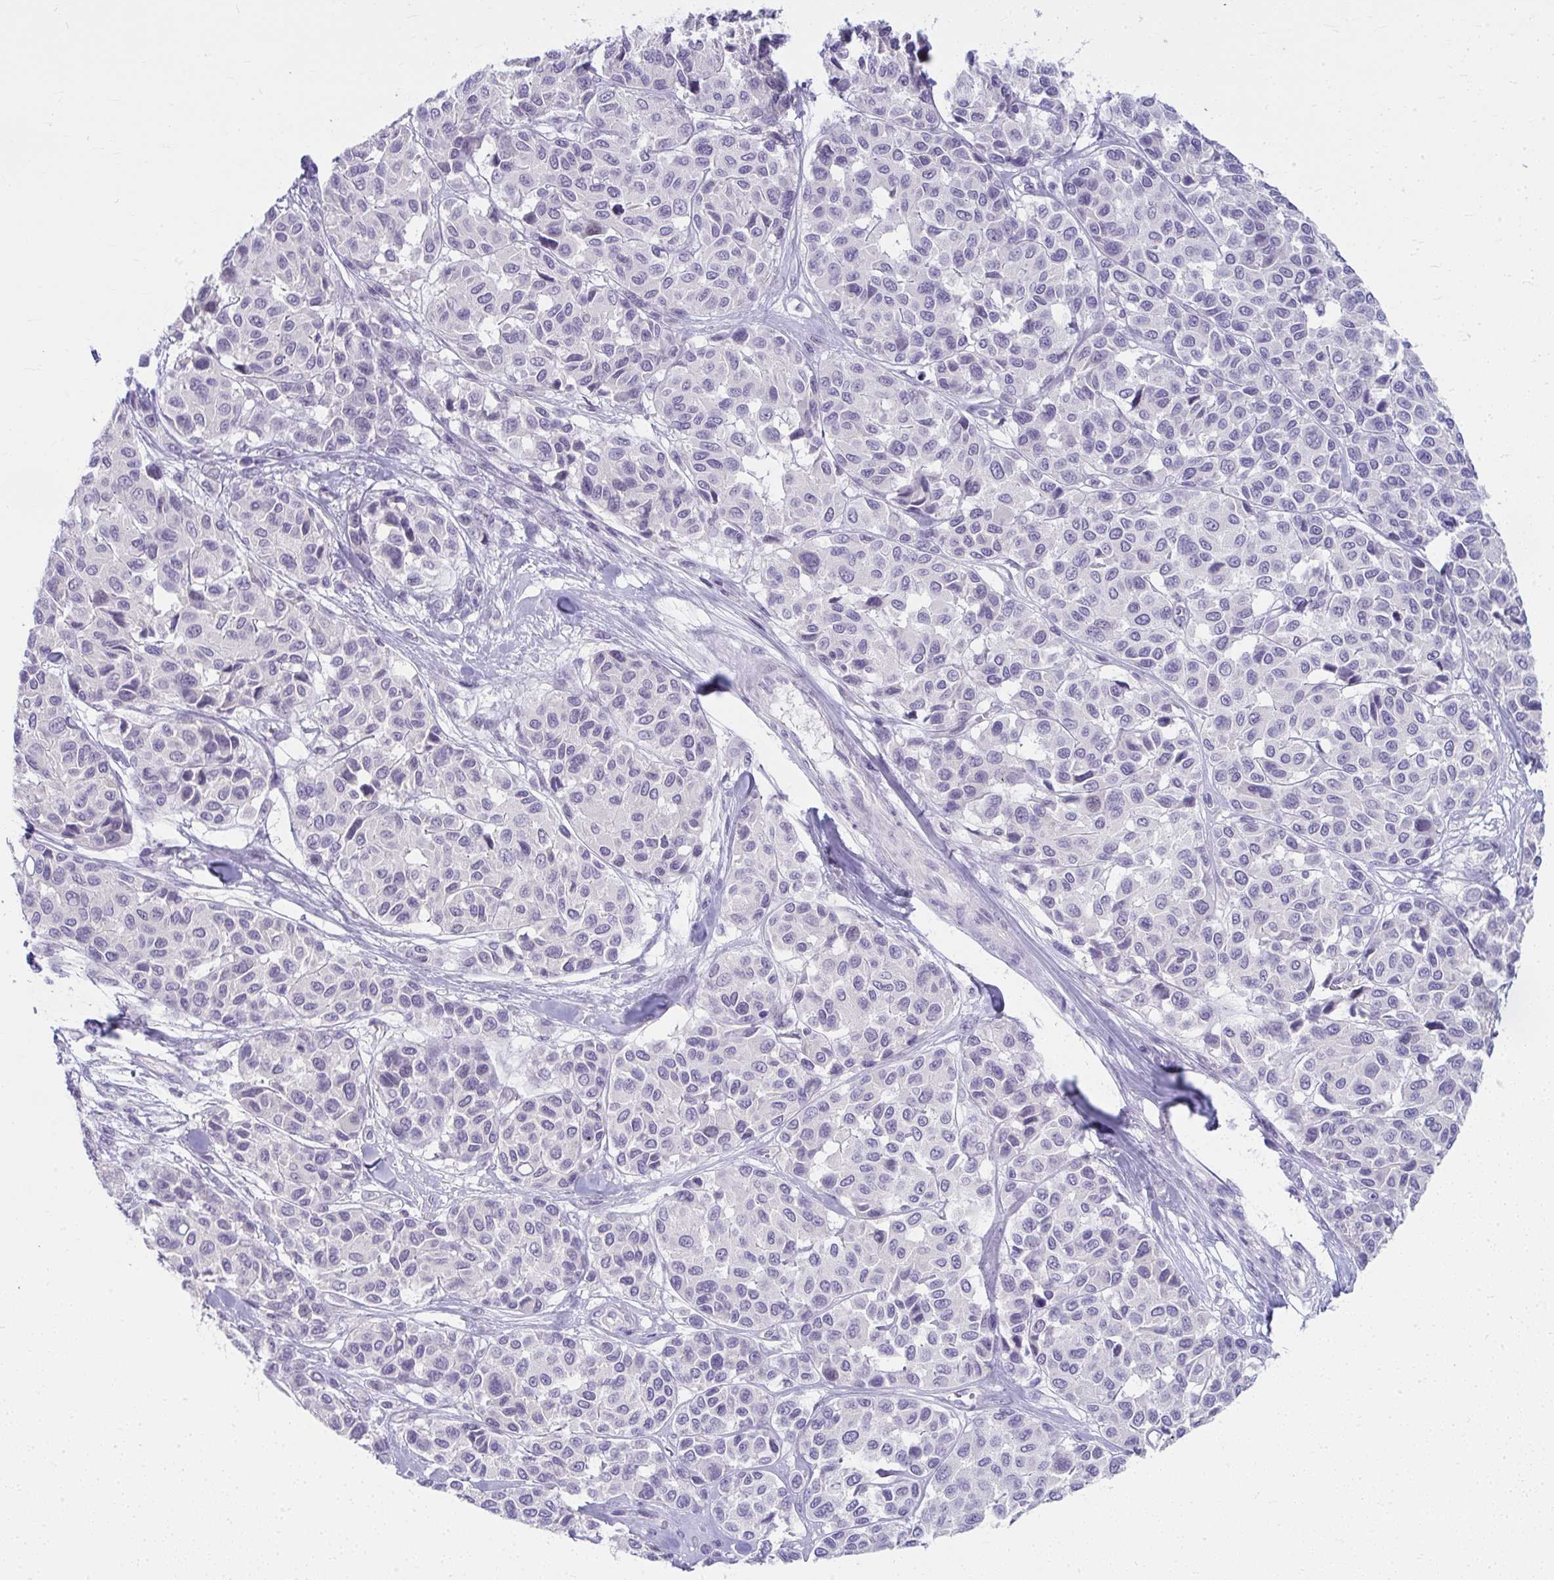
{"staining": {"intensity": "negative", "quantity": "none", "location": "none"}, "tissue": "melanoma", "cell_type": "Tumor cells", "image_type": "cancer", "snomed": [{"axis": "morphology", "description": "Malignant melanoma, NOS"}, {"axis": "topography", "description": "Skin"}], "caption": "Photomicrograph shows no significant protein positivity in tumor cells of malignant melanoma.", "gene": "UGT3A2", "patient": {"sex": "female", "age": 66}}